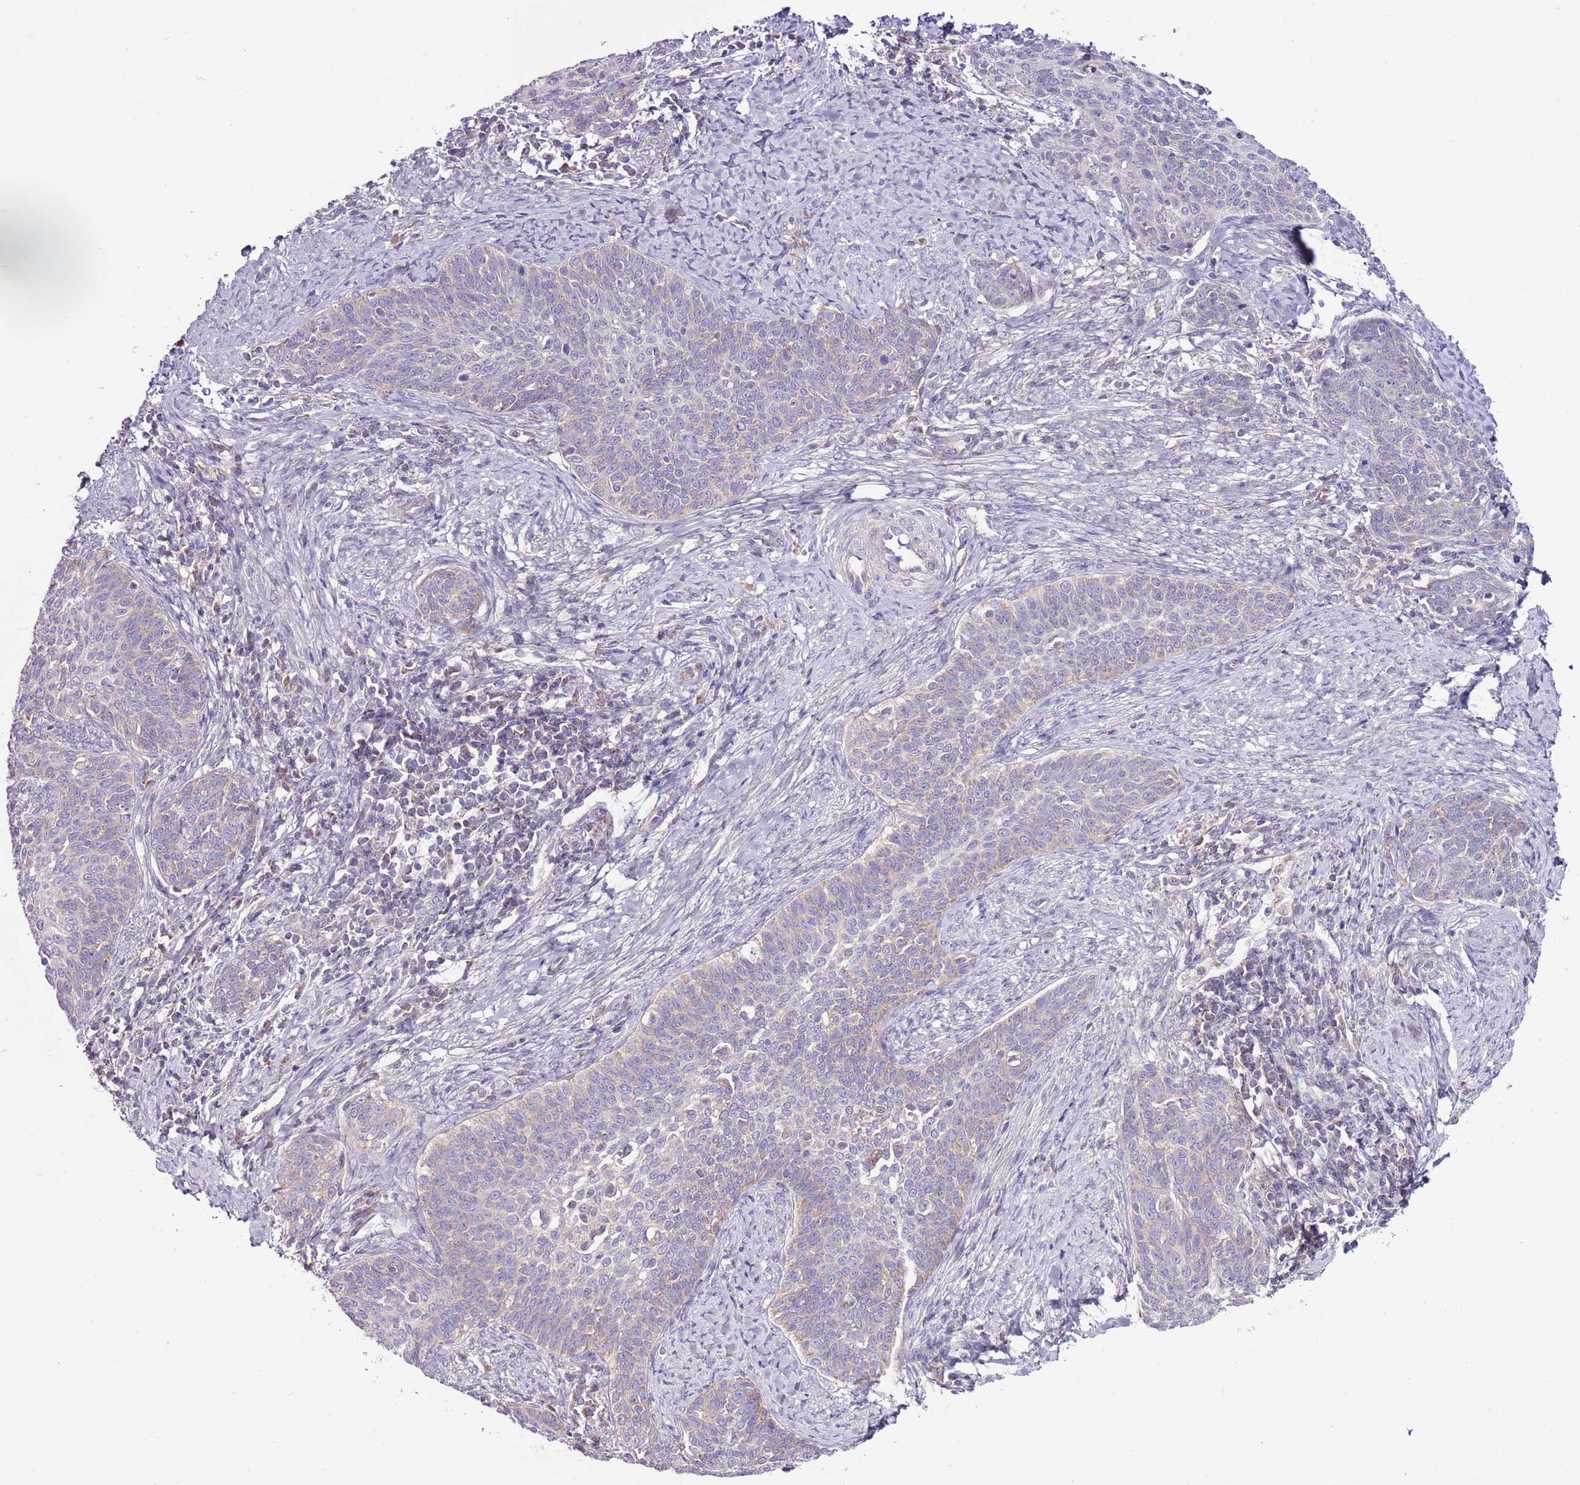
{"staining": {"intensity": "negative", "quantity": "none", "location": "none"}, "tissue": "cervical cancer", "cell_type": "Tumor cells", "image_type": "cancer", "snomed": [{"axis": "morphology", "description": "Squamous cell carcinoma, NOS"}, {"axis": "topography", "description": "Cervix"}], "caption": "There is no significant staining in tumor cells of cervical squamous cell carcinoma.", "gene": "SMG1", "patient": {"sex": "female", "age": 39}}